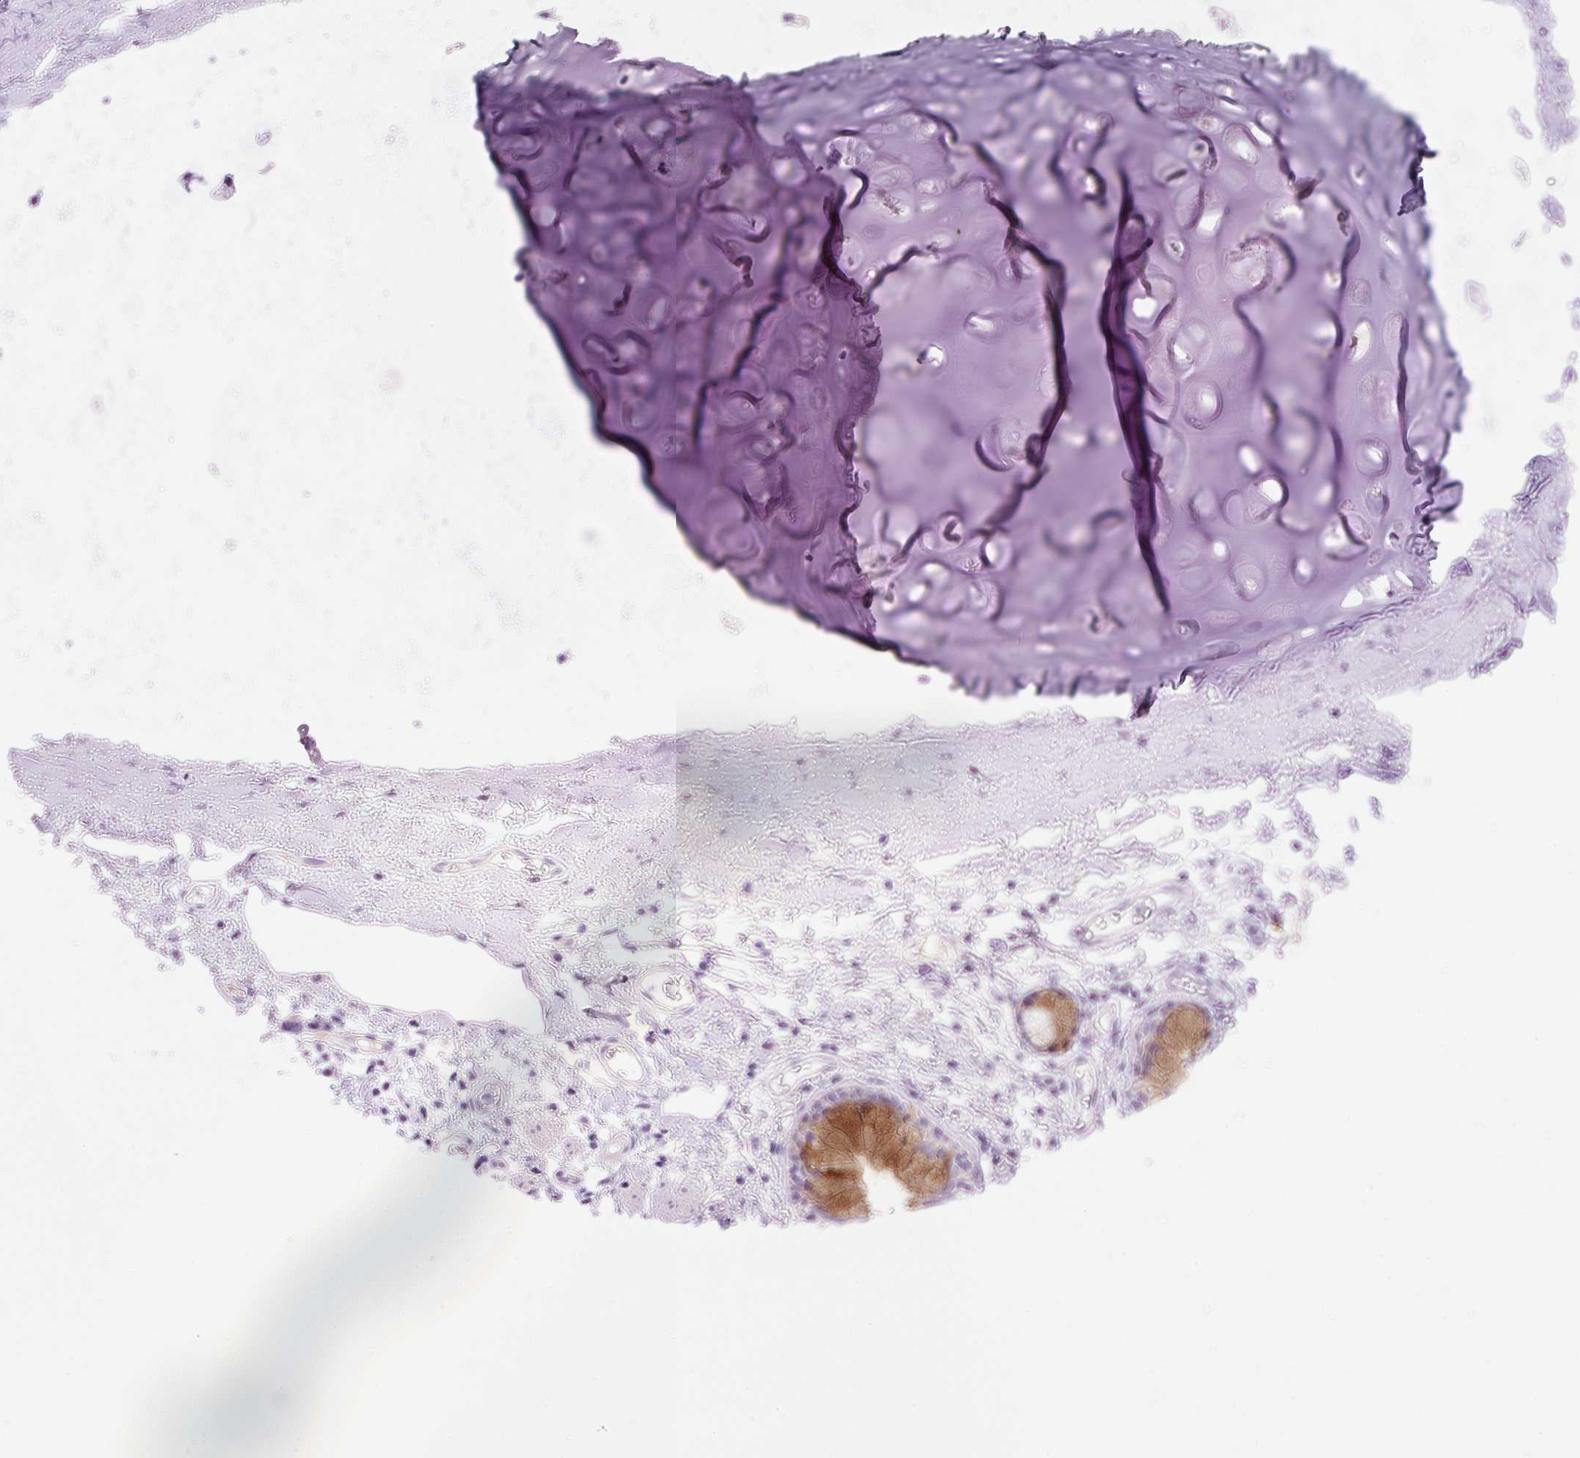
{"staining": {"intensity": "negative", "quantity": "none", "location": "none"}, "tissue": "soft tissue", "cell_type": "Chondrocytes", "image_type": "normal", "snomed": [{"axis": "morphology", "description": "Normal tissue, NOS"}, {"axis": "morphology", "description": "Degeneration, NOS"}, {"axis": "topography", "description": "Cartilage tissue"}, {"axis": "topography", "description": "Lung"}], "caption": "Immunohistochemistry (IHC) micrograph of benign soft tissue: human soft tissue stained with DAB (3,3'-diaminobenzidine) shows no significant protein staining in chondrocytes. (DAB (3,3'-diaminobenzidine) IHC, high magnification).", "gene": "ZNF121", "patient": {"sex": "female", "age": 61}}